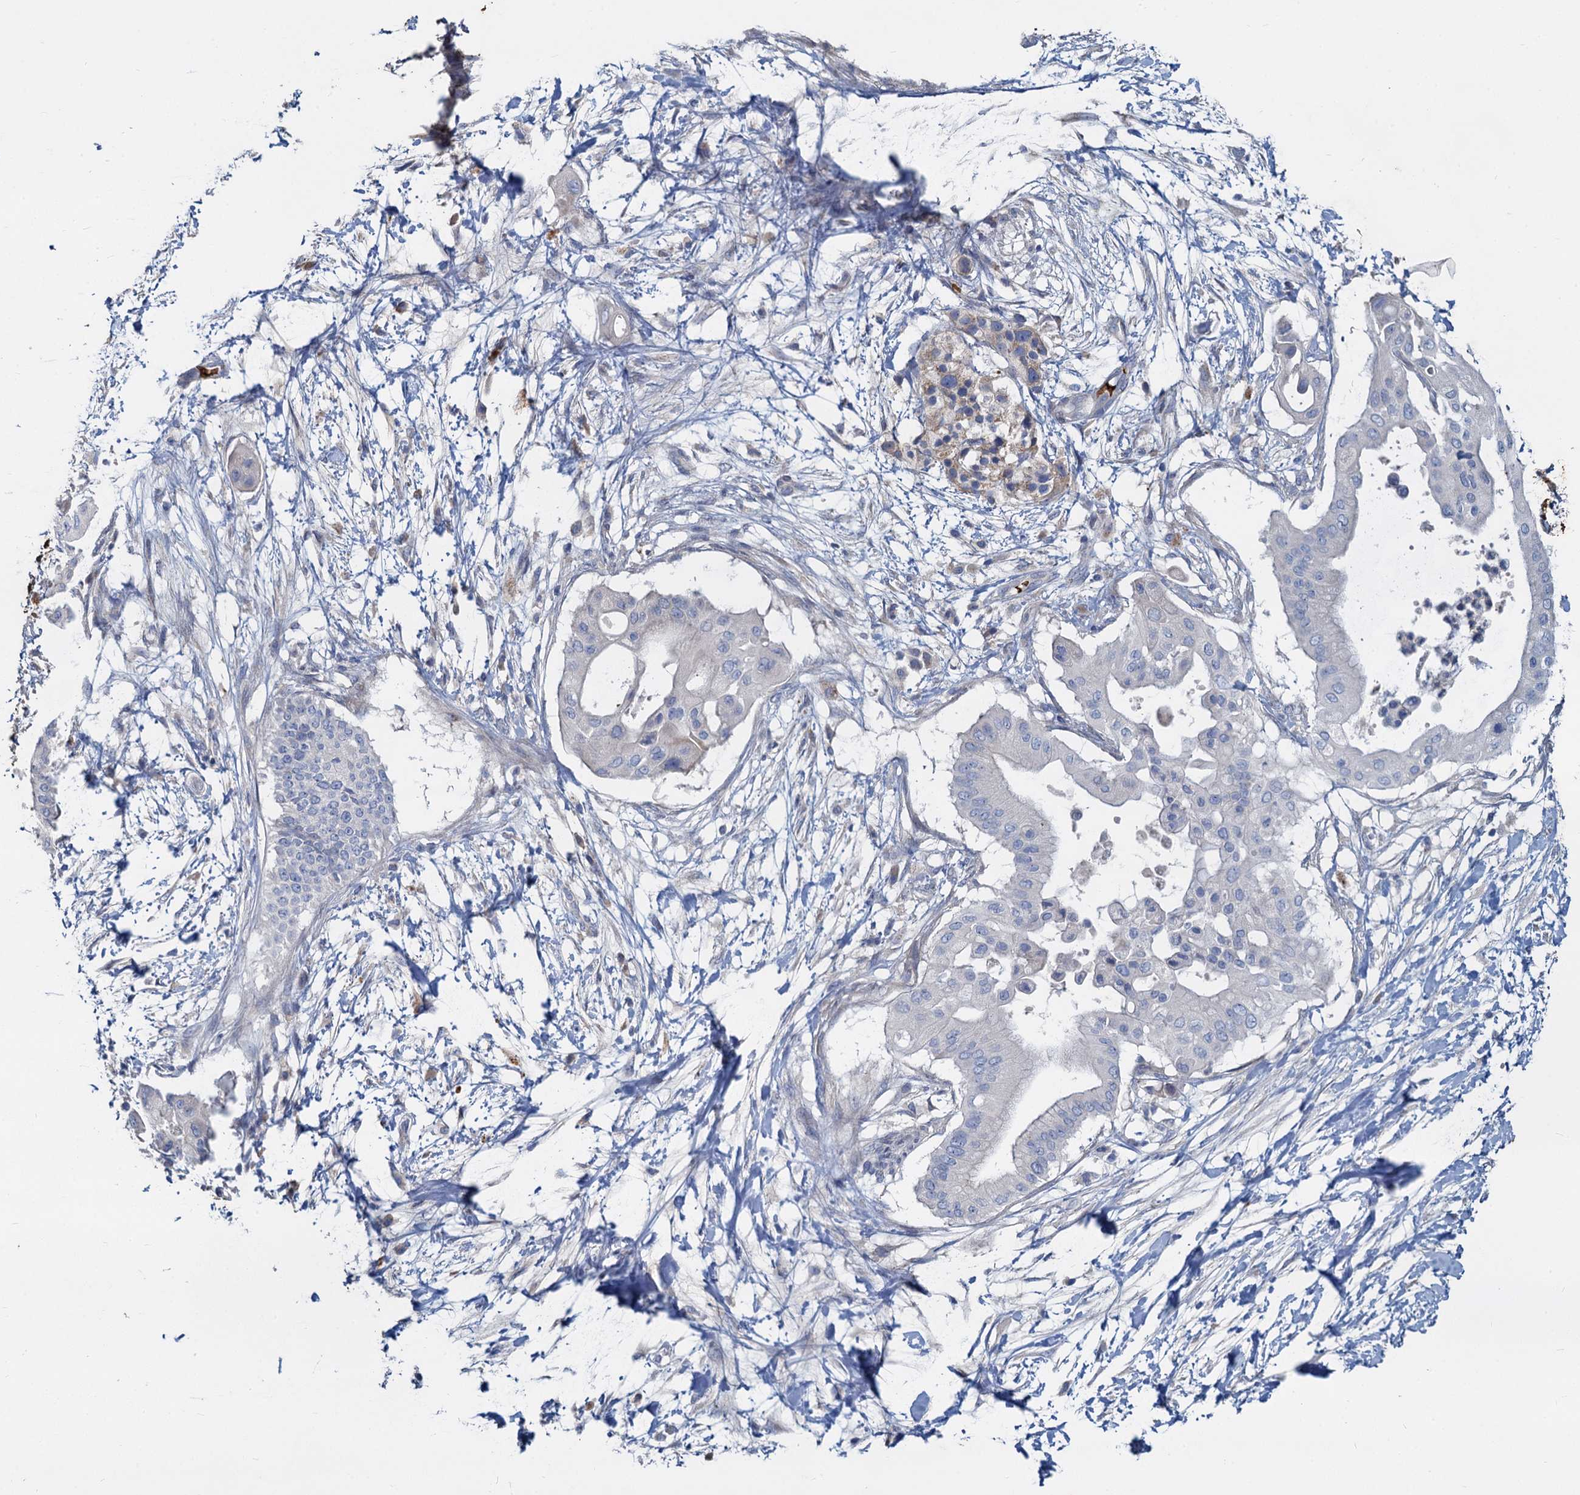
{"staining": {"intensity": "negative", "quantity": "none", "location": "none"}, "tissue": "pancreatic cancer", "cell_type": "Tumor cells", "image_type": "cancer", "snomed": [{"axis": "morphology", "description": "Adenocarcinoma, NOS"}, {"axis": "topography", "description": "Pancreas"}], "caption": "Tumor cells show no significant protein positivity in pancreatic cancer (adenocarcinoma). (Stains: DAB (3,3'-diaminobenzidine) immunohistochemistry with hematoxylin counter stain, Microscopy: brightfield microscopy at high magnification).", "gene": "TCTN2", "patient": {"sex": "male", "age": 68}}